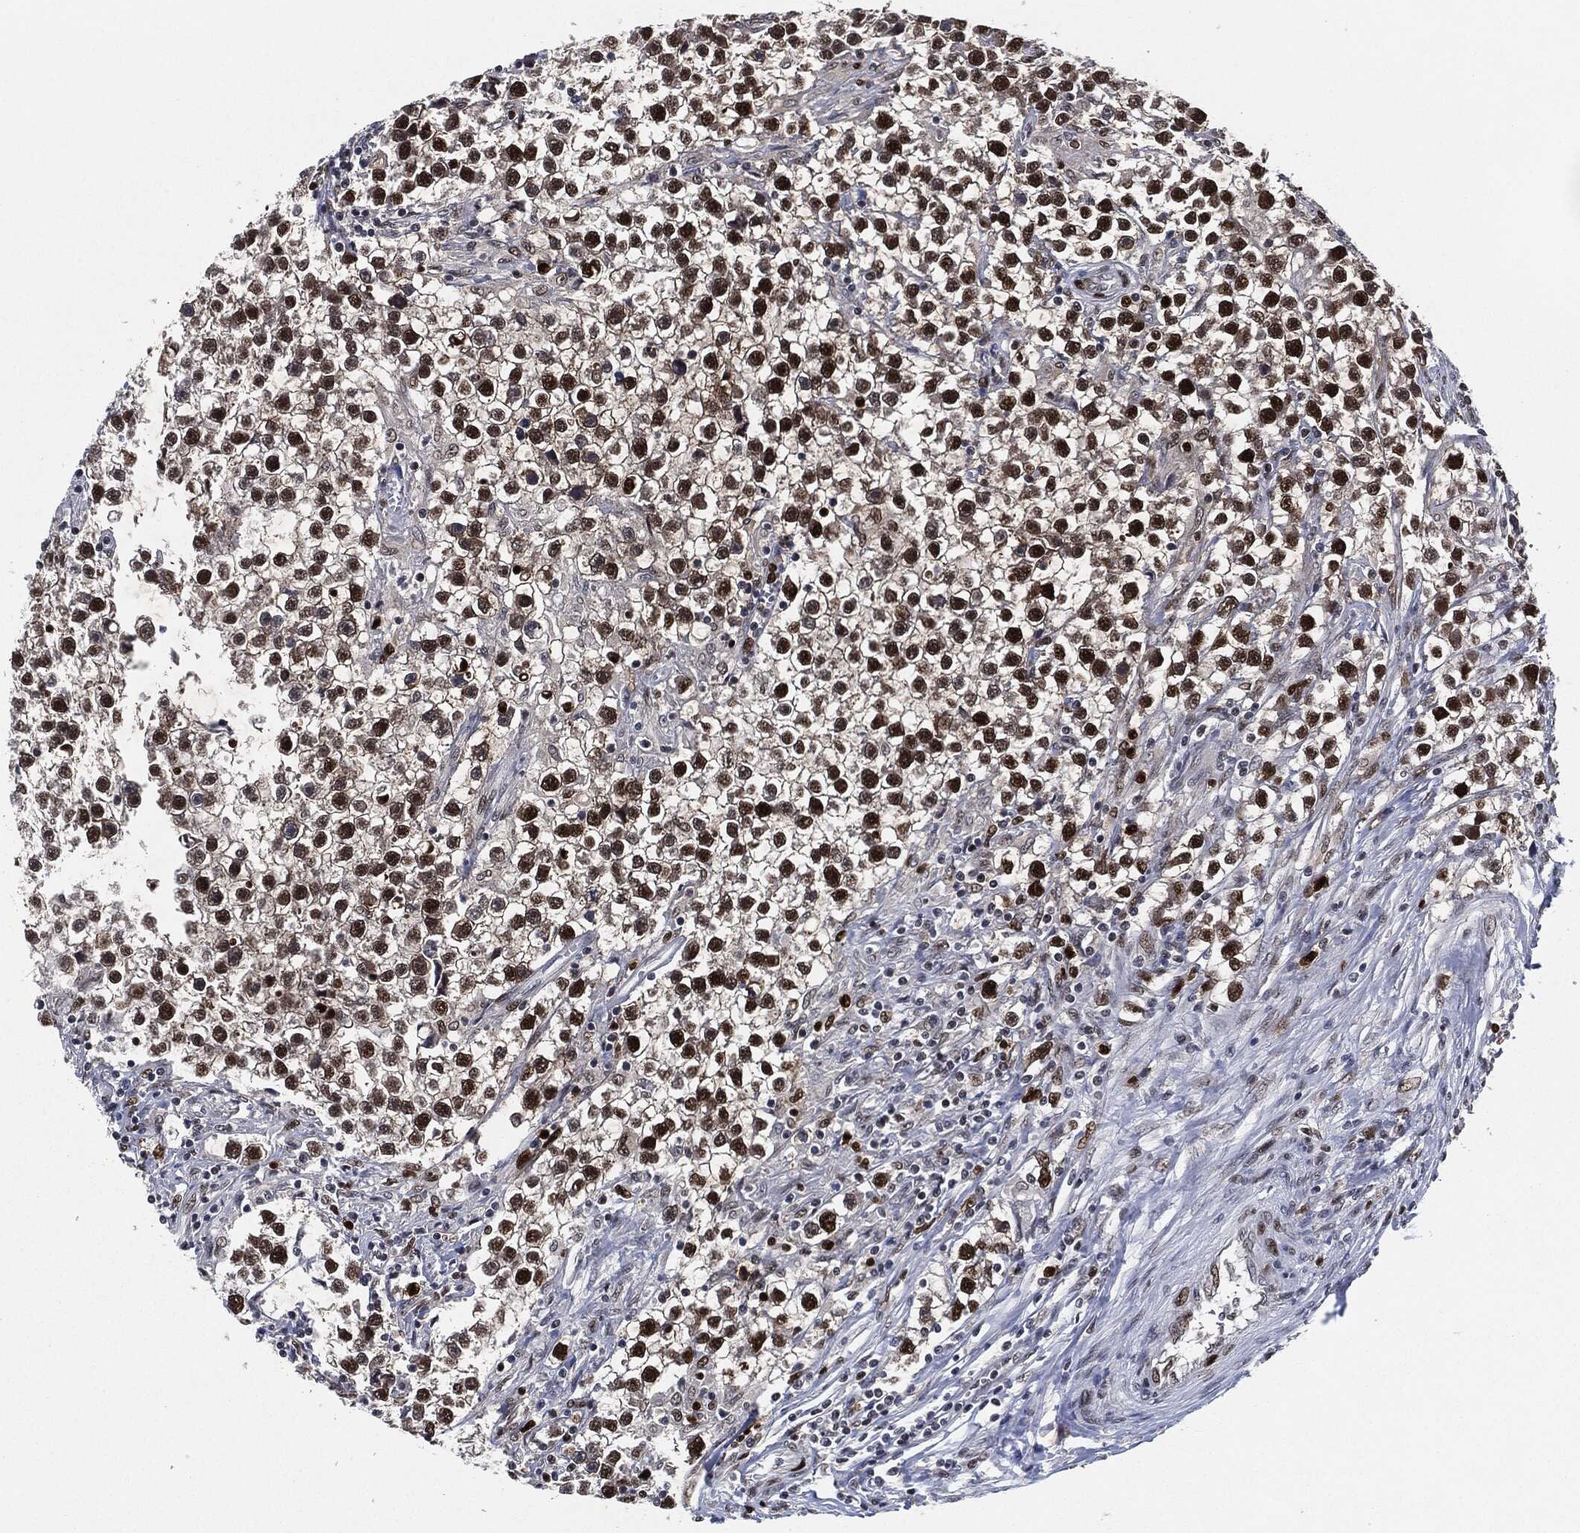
{"staining": {"intensity": "strong", "quantity": ">75%", "location": "nuclear"}, "tissue": "testis cancer", "cell_type": "Tumor cells", "image_type": "cancer", "snomed": [{"axis": "morphology", "description": "Seminoma, NOS"}, {"axis": "topography", "description": "Testis"}], "caption": "Protein positivity by IHC demonstrates strong nuclear expression in approximately >75% of tumor cells in testis seminoma.", "gene": "PCNA", "patient": {"sex": "male", "age": 59}}